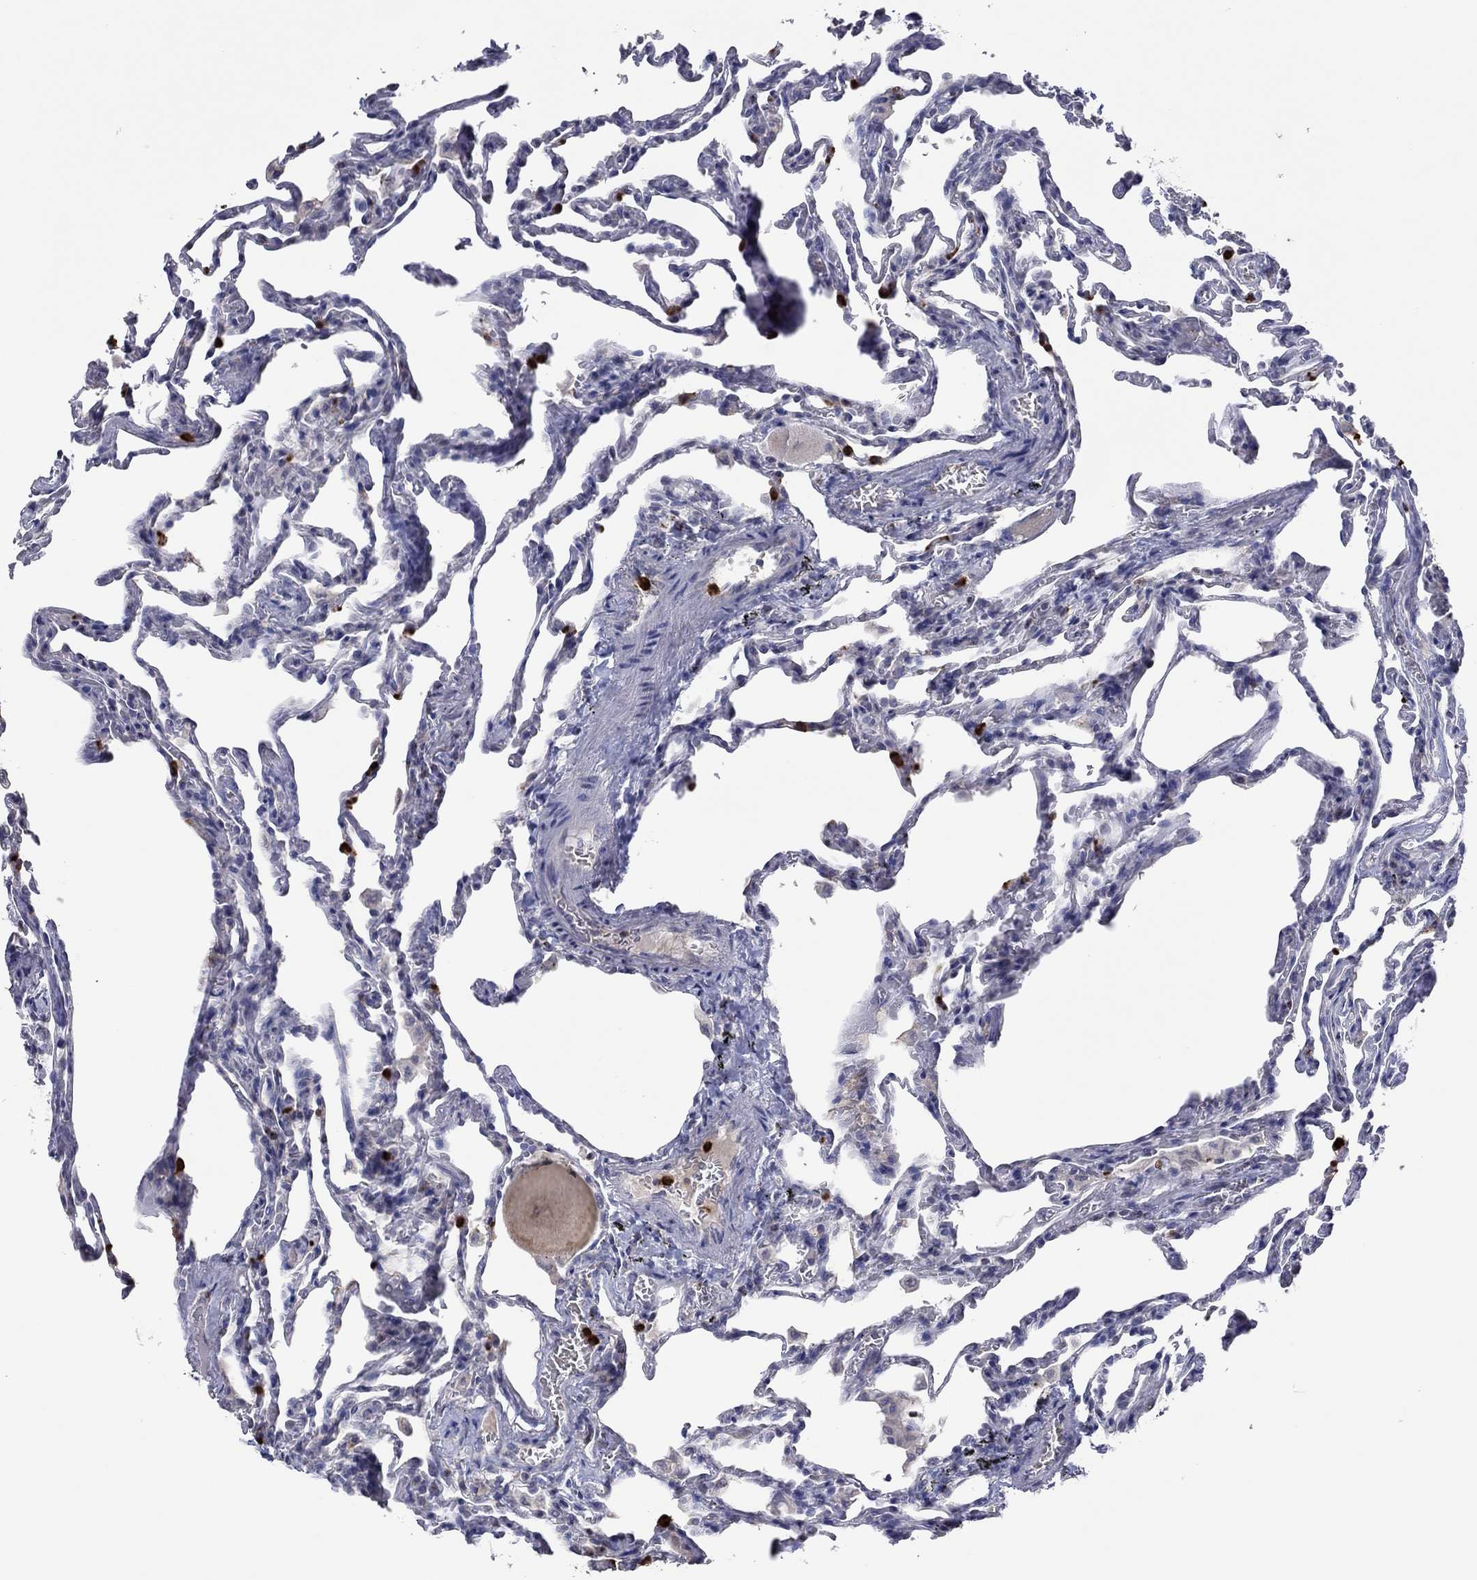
{"staining": {"intensity": "negative", "quantity": "none", "location": "none"}, "tissue": "lung", "cell_type": "Alveolar cells", "image_type": "normal", "snomed": [{"axis": "morphology", "description": "Normal tissue, NOS"}, {"axis": "topography", "description": "Lung"}], "caption": "Photomicrograph shows no significant protein positivity in alveolar cells of normal lung.", "gene": "CCL5", "patient": {"sex": "female", "age": 43}}